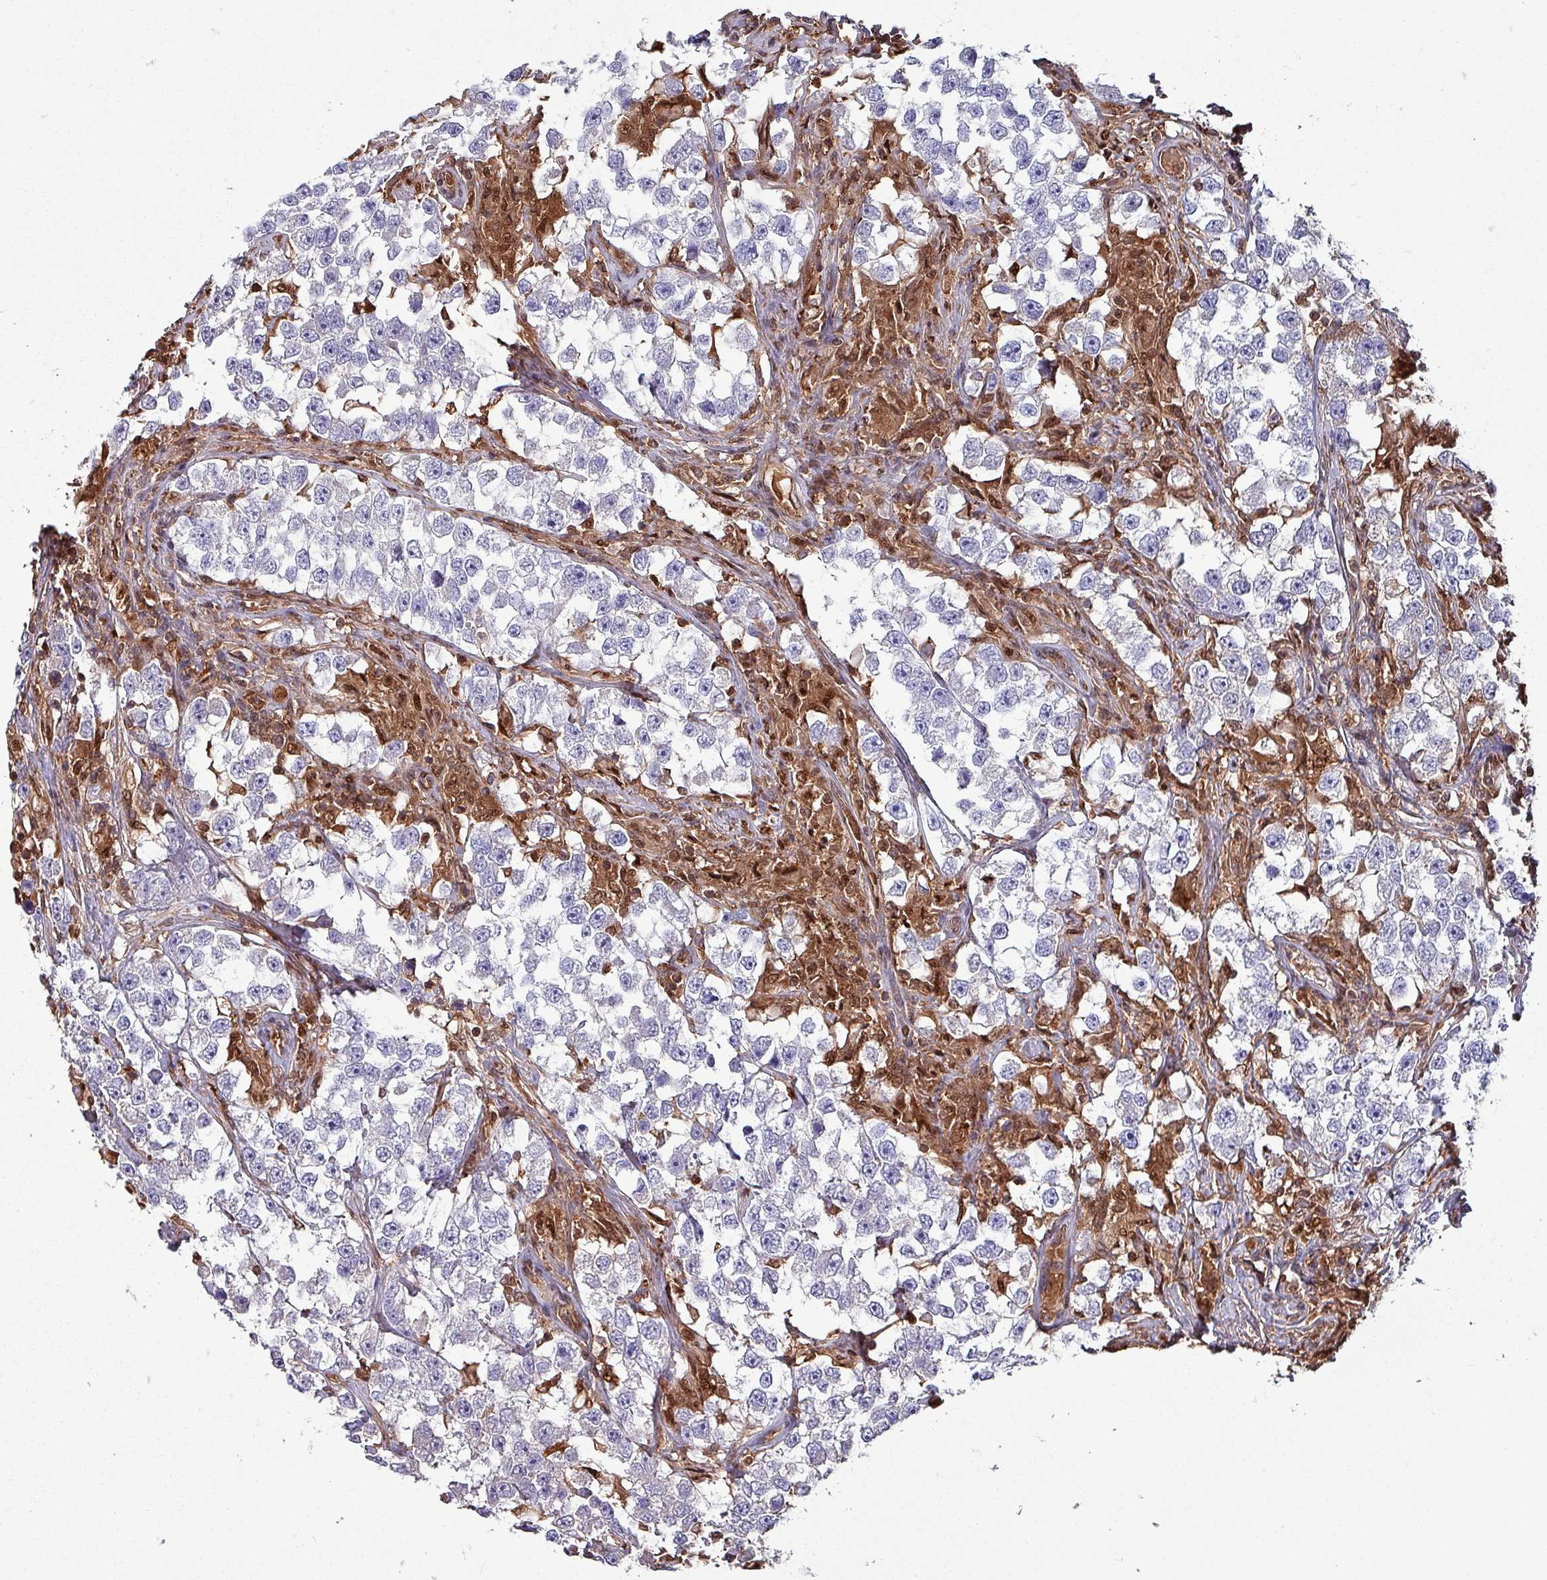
{"staining": {"intensity": "negative", "quantity": "none", "location": "none"}, "tissue": "testis cancer", "cell_type": "Tumor cells", "image_type": "cancer", "snomed": [{"axis": "morphology", "description": "Seminoma, NOS"}, {"axis": "topography", "description": "Testis"}], "caption": "A micrograph of seminoma (testis) stained for a protein shows no brown staining in tumor cells.", "gene": "PSMB8", "patient": {"sex": "male", "age": 46}}